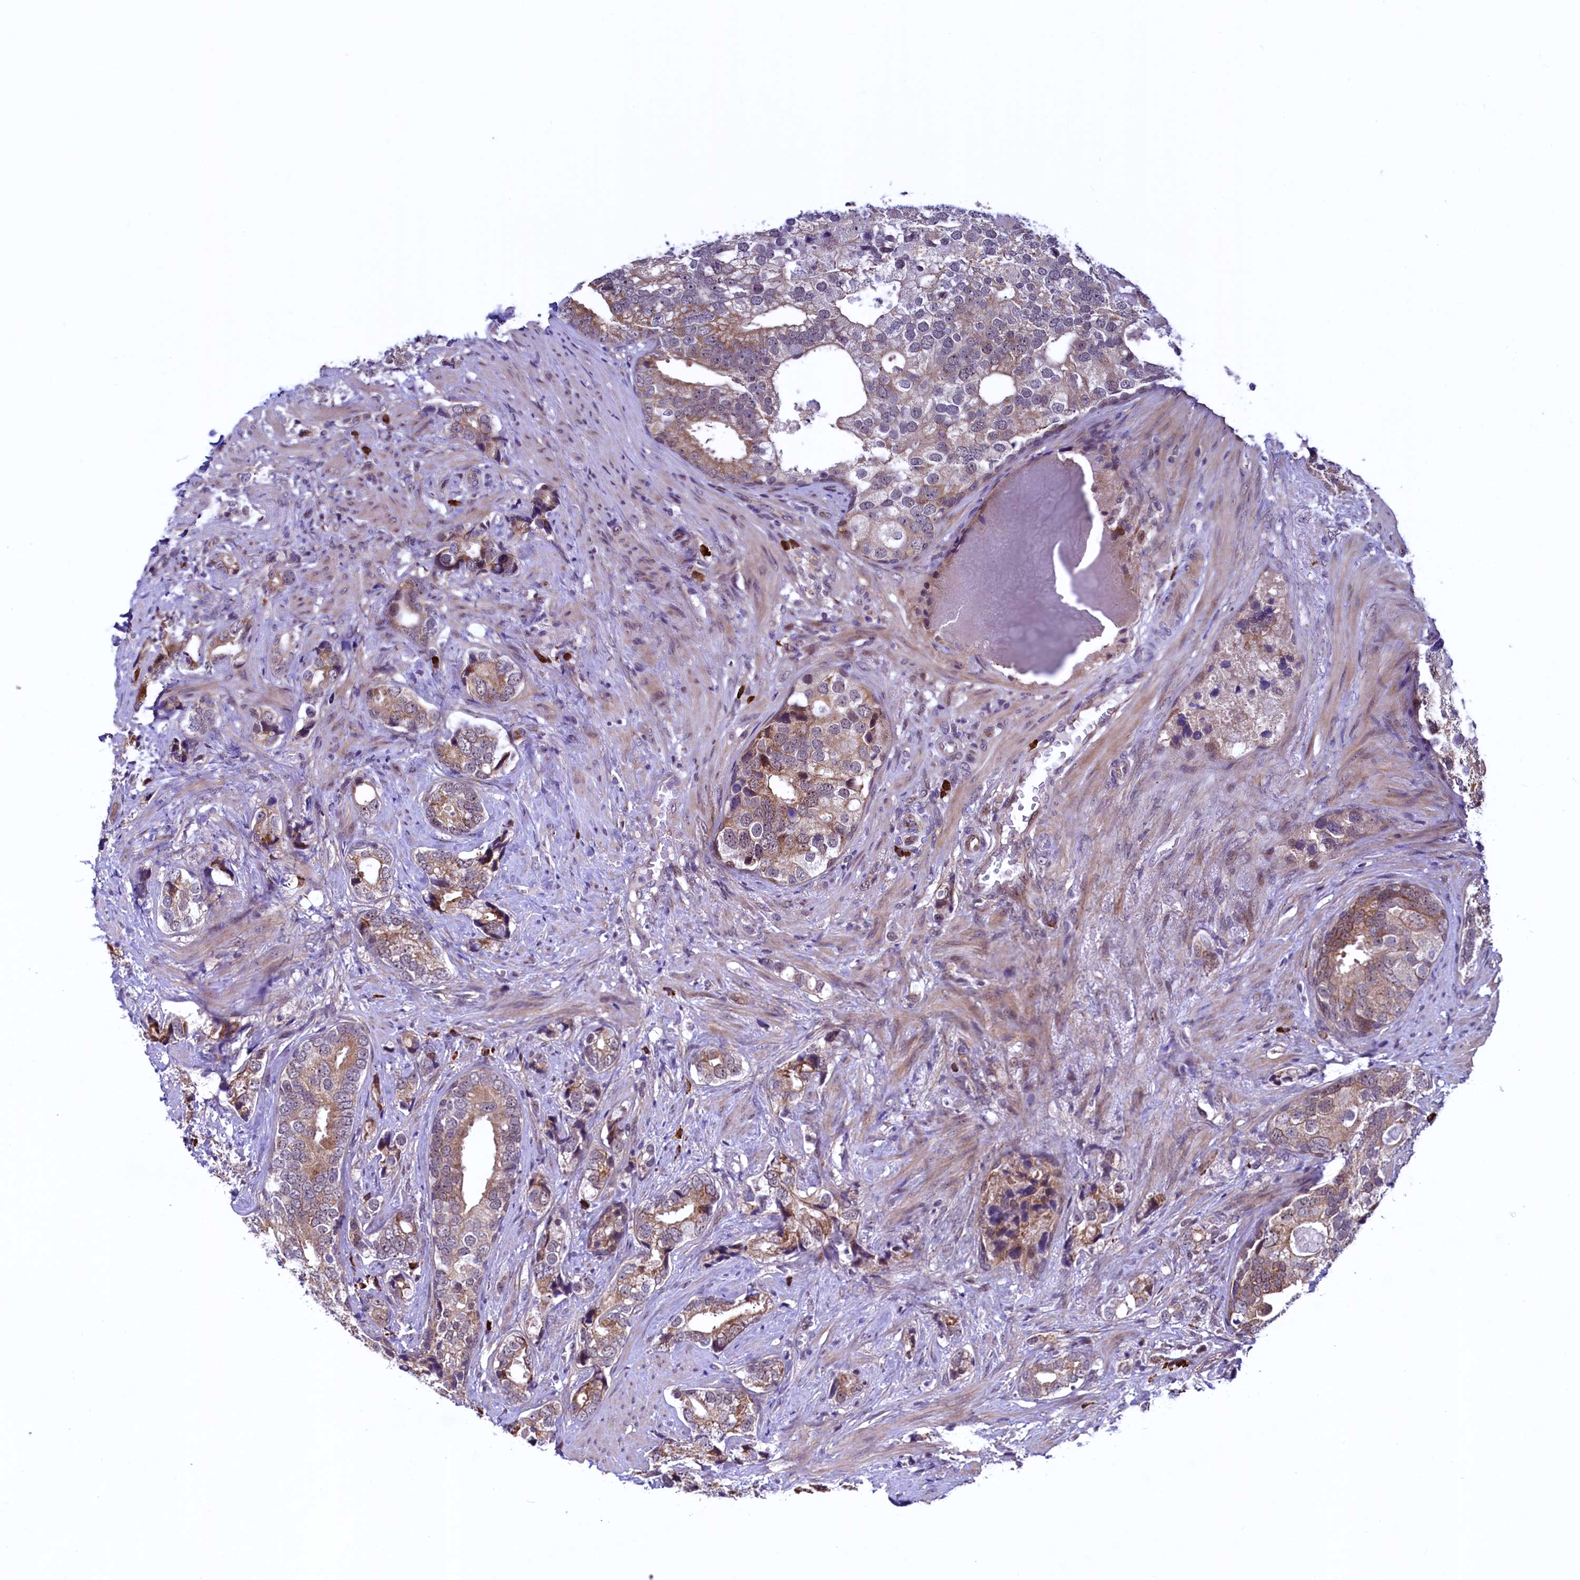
{"staining": {"intensity": "moderate", "quantity": "25%-75%", "location": "cytoplasmic/membranous"}, "tissue": "prostate cancer", "cell_type": "Tumor cells", "image_type": "cancer", "snomed": [{"axis": "morphology", "description": "Adenocarcinoma, High grade"}, {"axis": "topography", "description": "Prostate"}], "caption": "Prostate cancer (high-grade adenocarcinoma) stained with a brown dye exhibits moderate cytoplasmic/membranous positive staining in about 25%-75% of tumor cells.", "gene": "RBFA", "patient": {"sex": "male", "age": 75}}